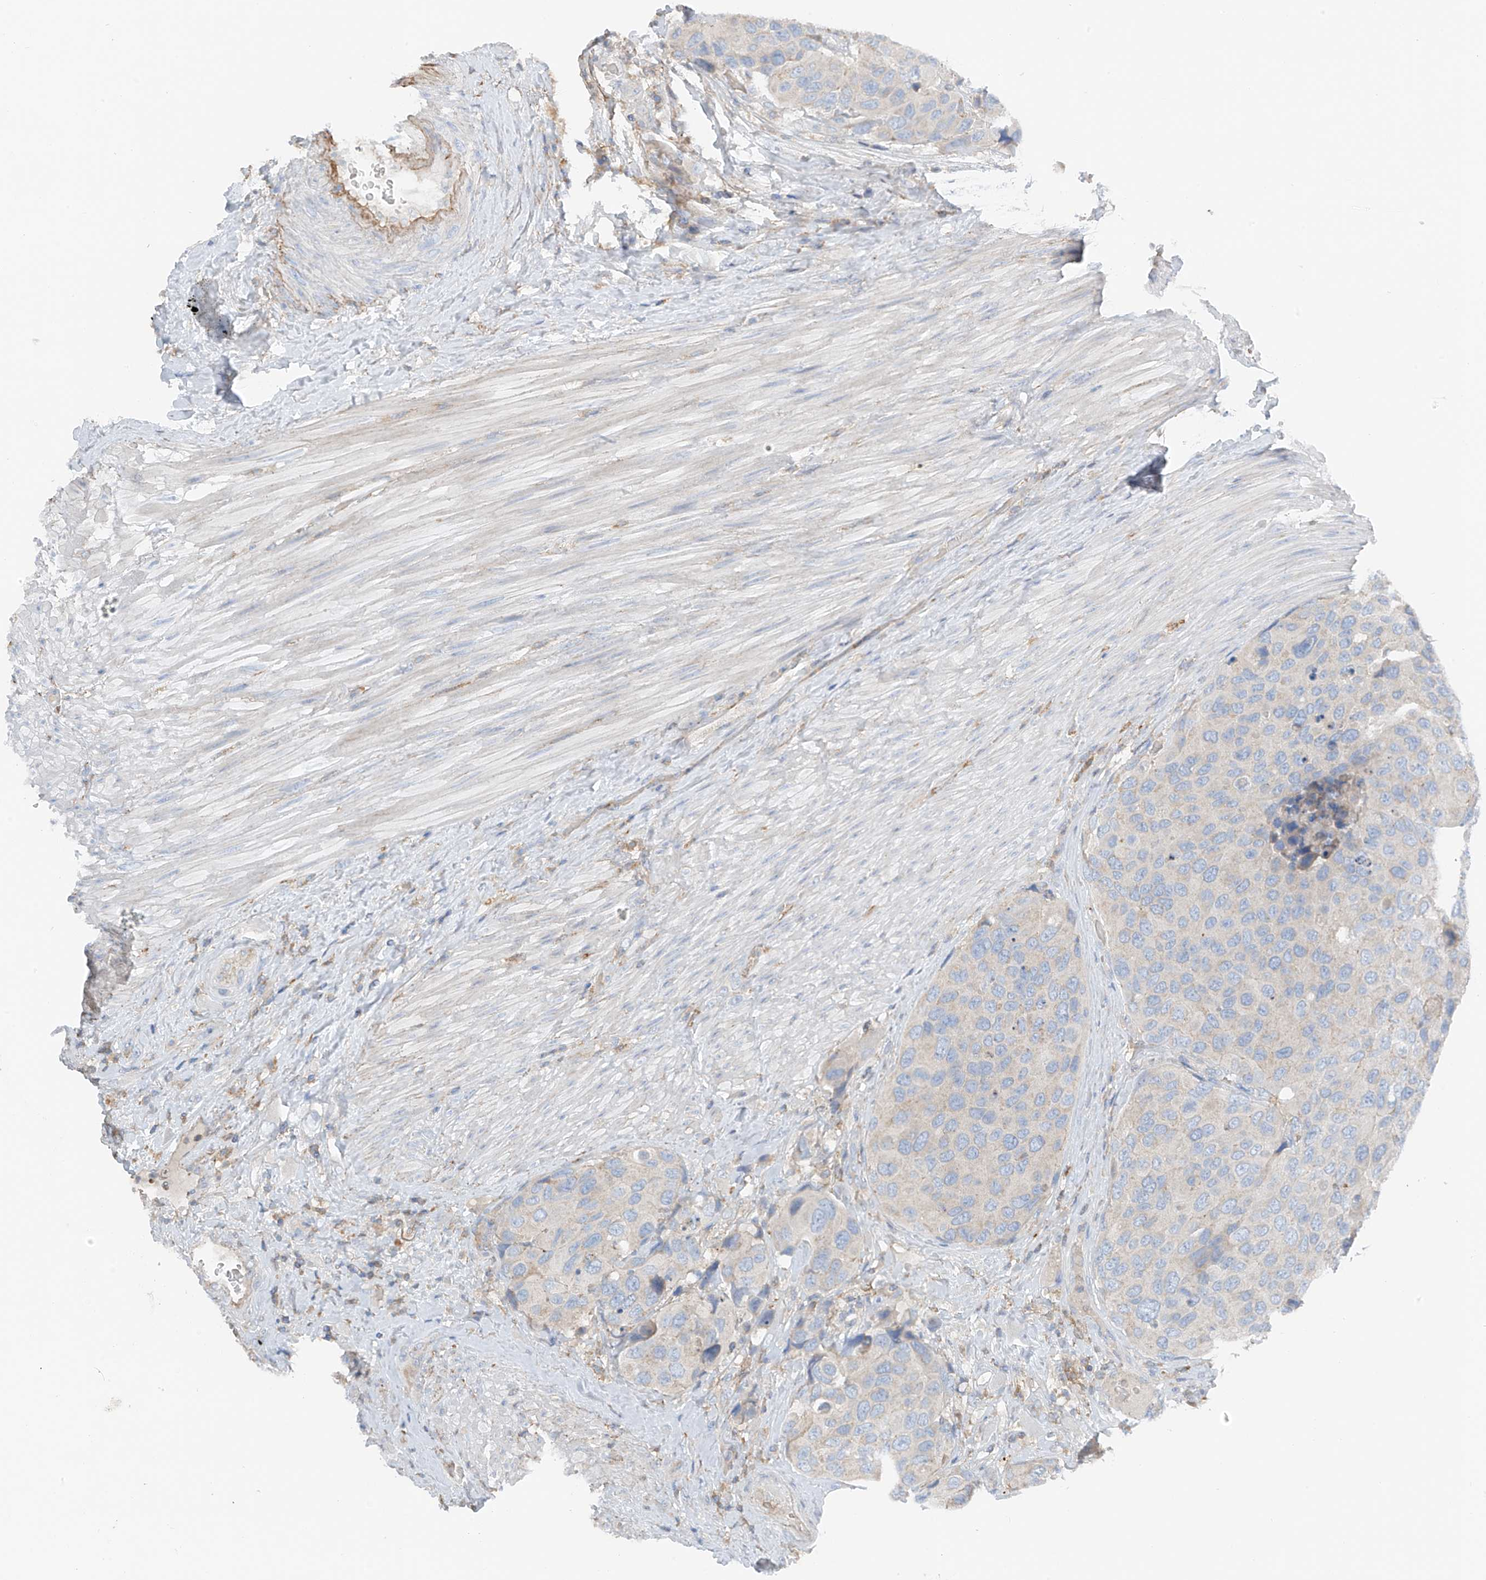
{"staining": {"intensity": "negative", "quantity": "none", "location": "none"}, "tissue": "urothelial cancer", "cell_type": "Tumor cells", "image_type": "cancer", "snomed": [{"axis": "morphology", "description": "Urothelial carcinoma, High grade"}, {"axis": "topography", "description": "Urinary bladder"}], "caption": "Tumor cells are negative for brown protein staining in urothelial cancer.", "gene": "NALCN", "patient": {"sex": "male", "age": 74}}